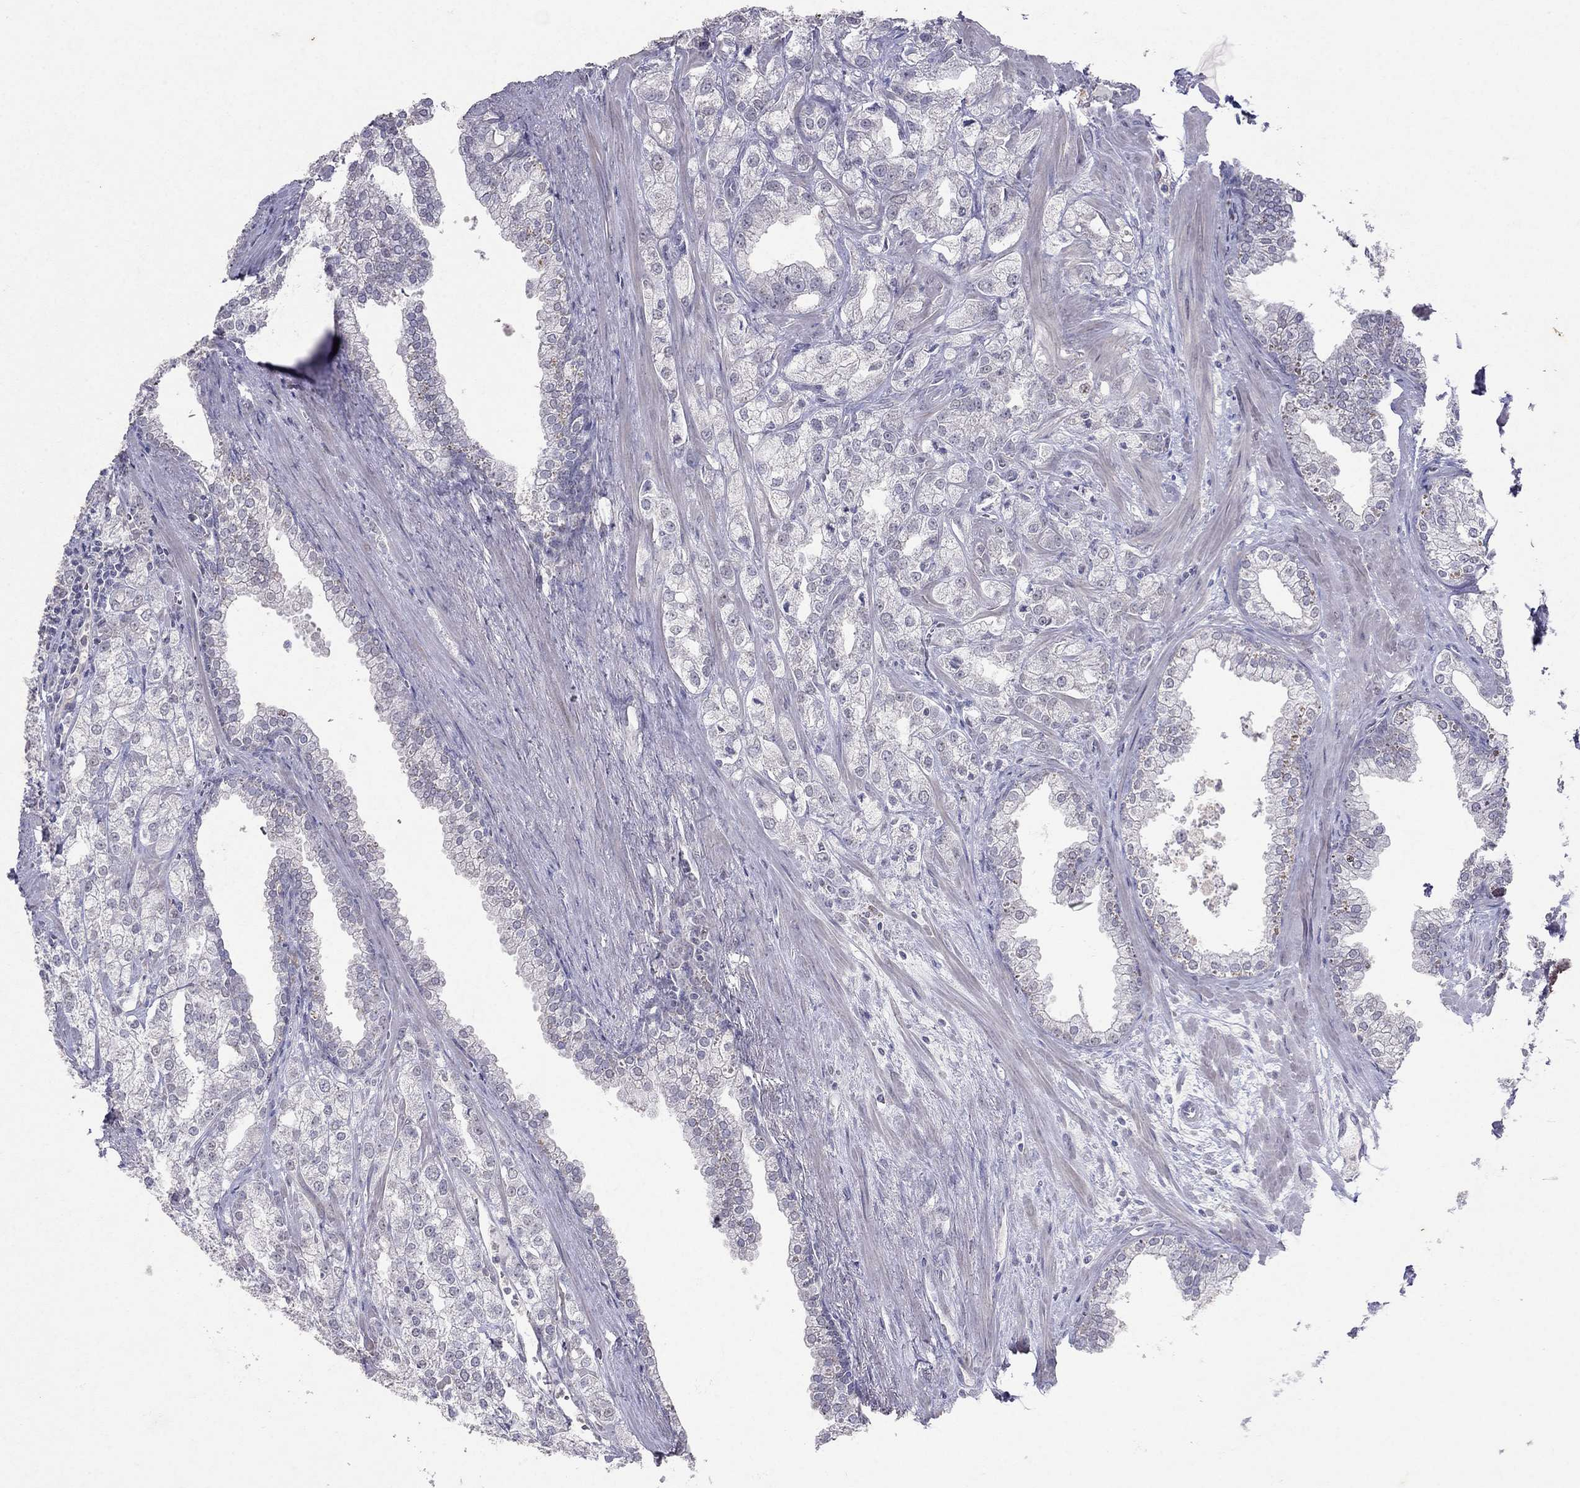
{"staining": {"intensity": "negative", "quantity": "none", "location": "none"}, "tissue": "prostate cancer", "cell_type": "Tumor cells", "image_type": "cancer", "snomed": [{"axis": "morphology", "description": "Adenocarcinoma, NOS"}, {"axis": "topography", "description": "Prostate"}], "caption": "Human adenocarcinoma (prostate) stained for a protein using immunohistochemistry (IHC) displays no expression in tumor cells.", "gene": "FST", "patient": {"sex": "male", "age": 70}}